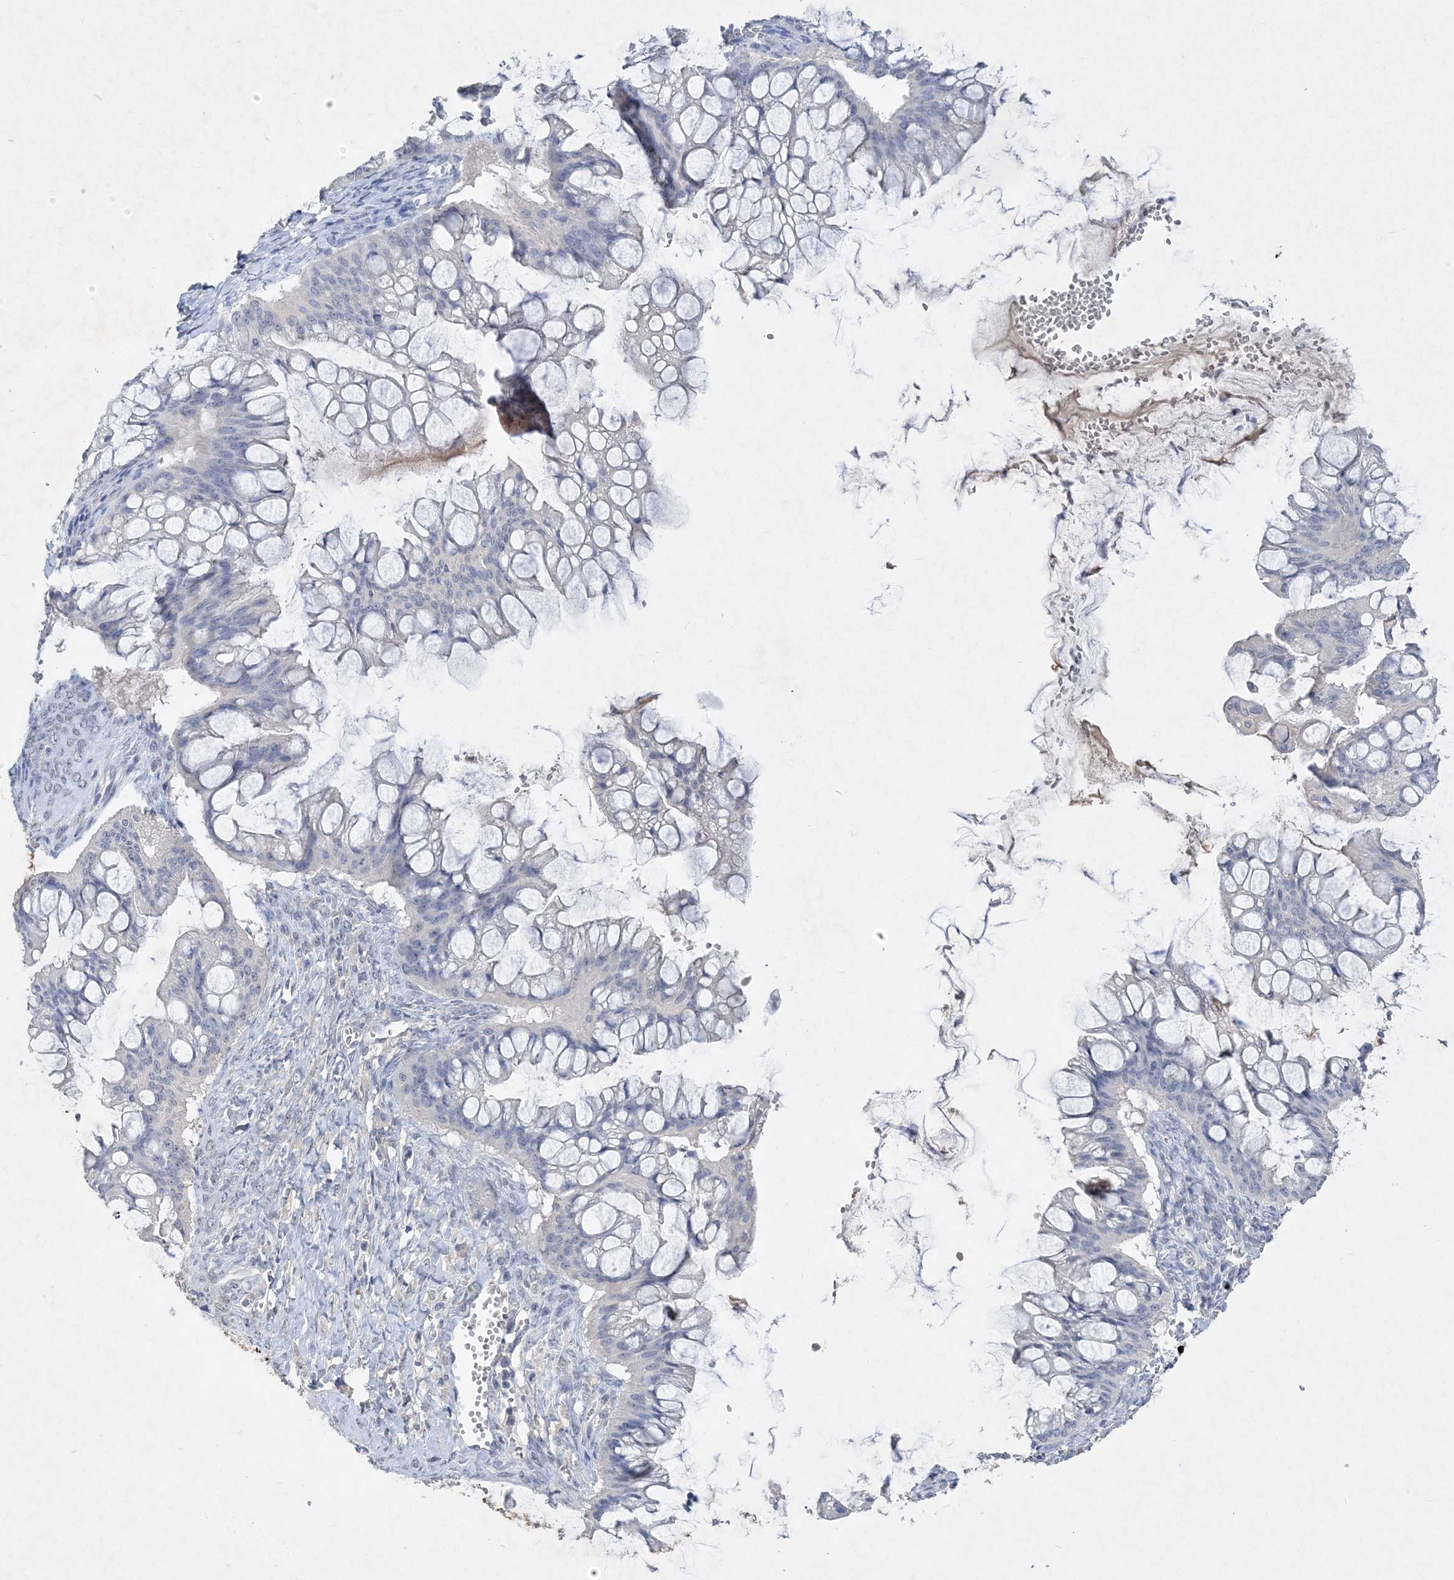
{"staining": {"intensity": "negative", "quantity": "none", "location": "none"}, "tissue": "ovarian cancer", "cell_type": "Tumor cells", "image_type": "cancer", "snomed": [{"axis": "morphology", "description": "Cystadenocarcinoma, mucinous, NOS"}, {"axis": "topography", "description": "Ovary"}], "caption": "An immunohistochemistry histopathology image of ovarian cancer (mucinous cystadenocarcinoma) is shown. There is no staining in tumor cells of ovarian cancer (mucinous cystadenocarcinoma). (DAB (3,3'-diaminobenzidine) IHC visualized using brightfield microscopy, high magnification).", "gene": "C11orf58", "patient": {"sex": "female", "age": 73}}